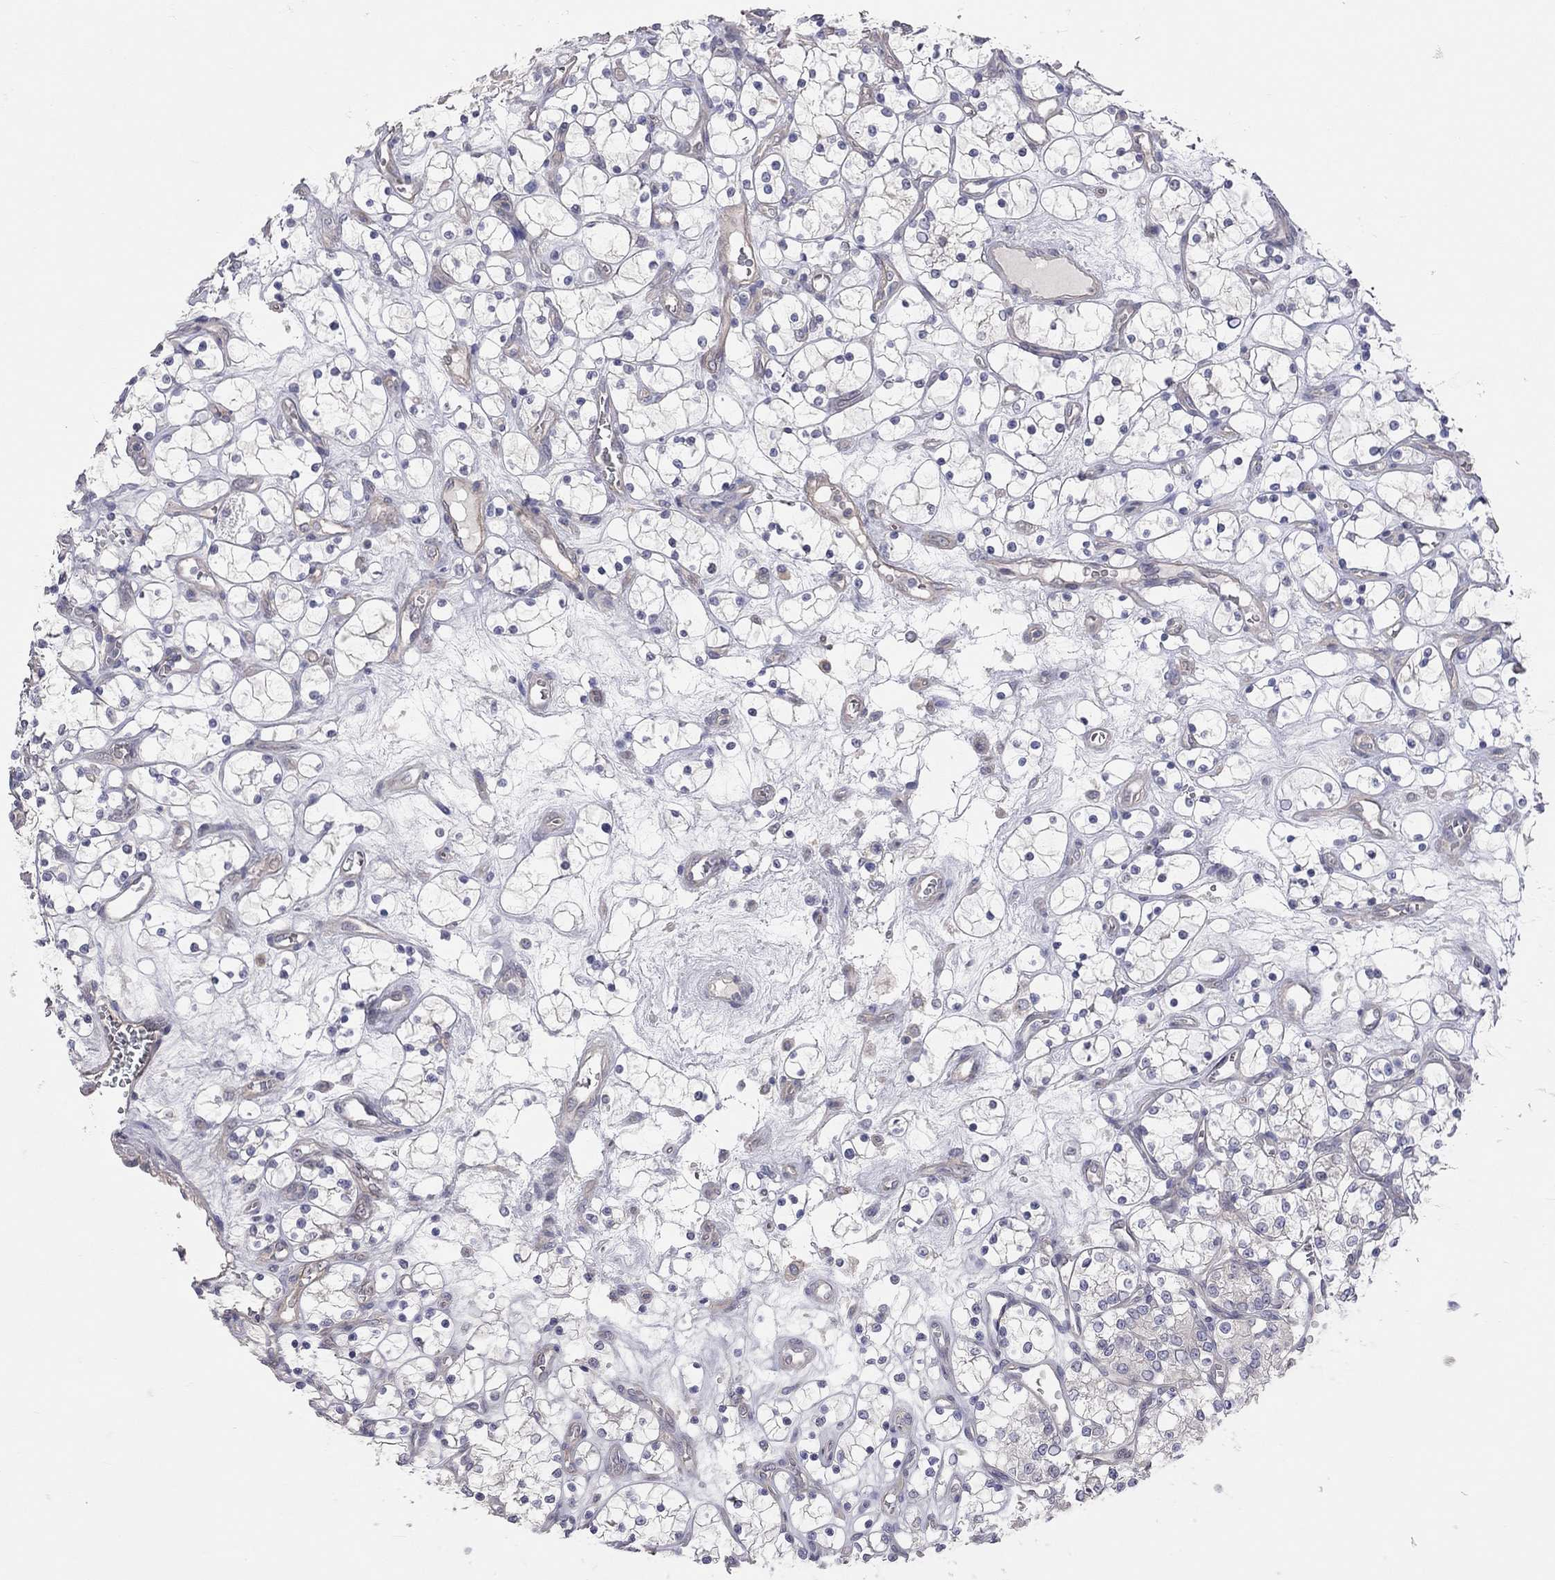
{"staining": {"intensity": "negative", "quantity": "none", "location": "none"}, "tissue": "renal cancer", "cell_type": "Tumor cells", "image_type": "cancer", "snomed": [{"axis": "morphology", "description": "Adenocarcinoma, NOS"}, {"axis": "topography", "description": "Kidney"}], "caption": "High magnification brightfield microscopy of renal cancer stained with DAB (brown) and counterstained with hematoxylin (blue): tumor cells show no significant positivity. (Brightfield microscopy of DAB IHC at high magnification).", "gene": "KCNB1", "patient": {"sex": "female", "age": 69}}